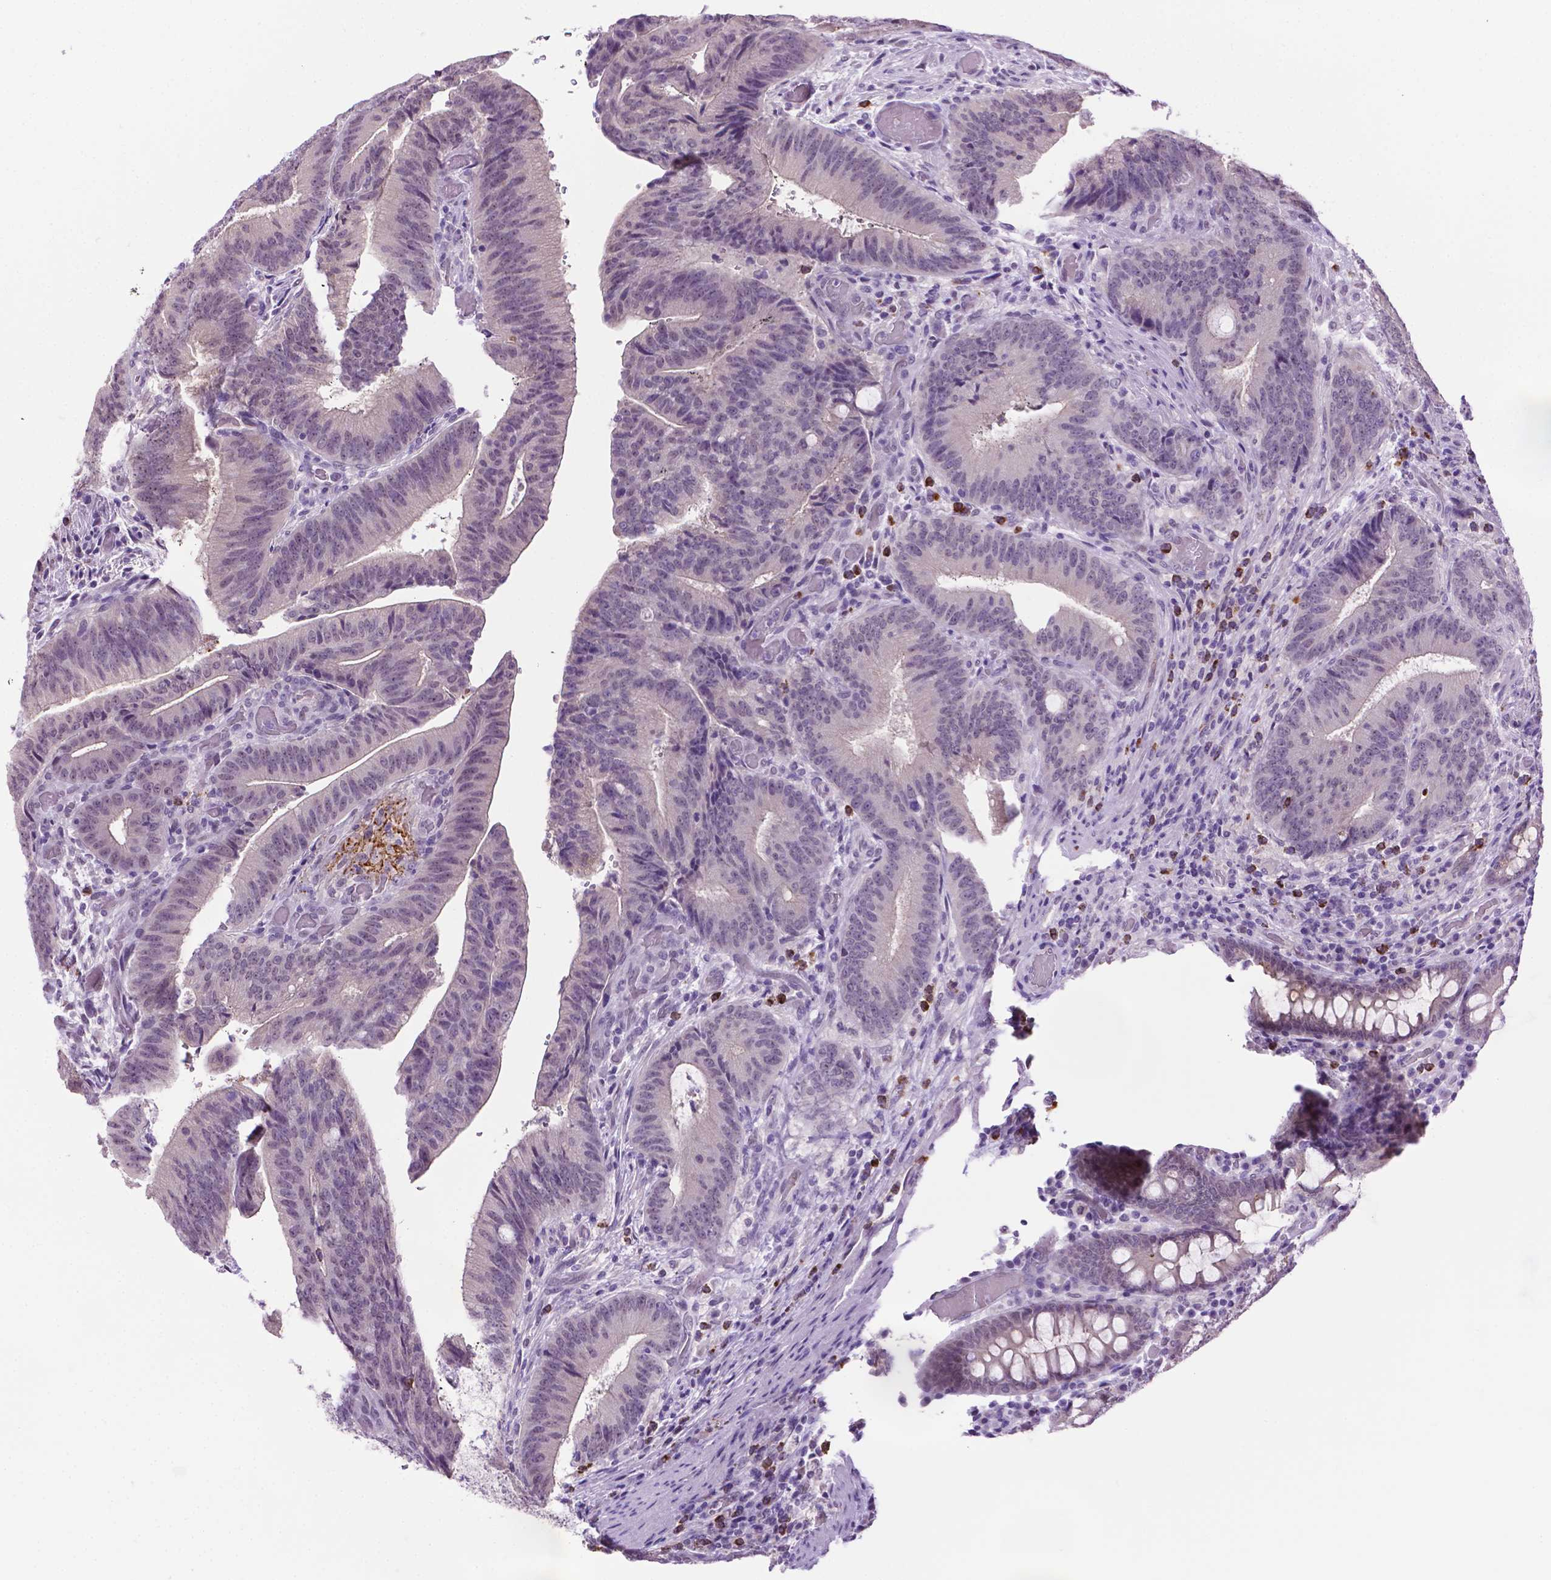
{"staining": {"intensity": "negative", "quantity": "none", "location": "none"}, "tissue": "colorectal cancer", "cell_type": "Tumor cells", "image_type": "cancer", "snomed": [{"axis": "morphology", "description": "Adenocarcinoma, NOS"}, {"axis": "topography", "description": "Colon"}], "caption": "High magnification brightfield microscopy of adenocarcinoma (colorectal) stained with DAB (brown) and counterstained with hematoxylin (blue): tumor cells show no significant staining.", "gene": "MMP27", "patient": {"sex": "female", "age": 43}}